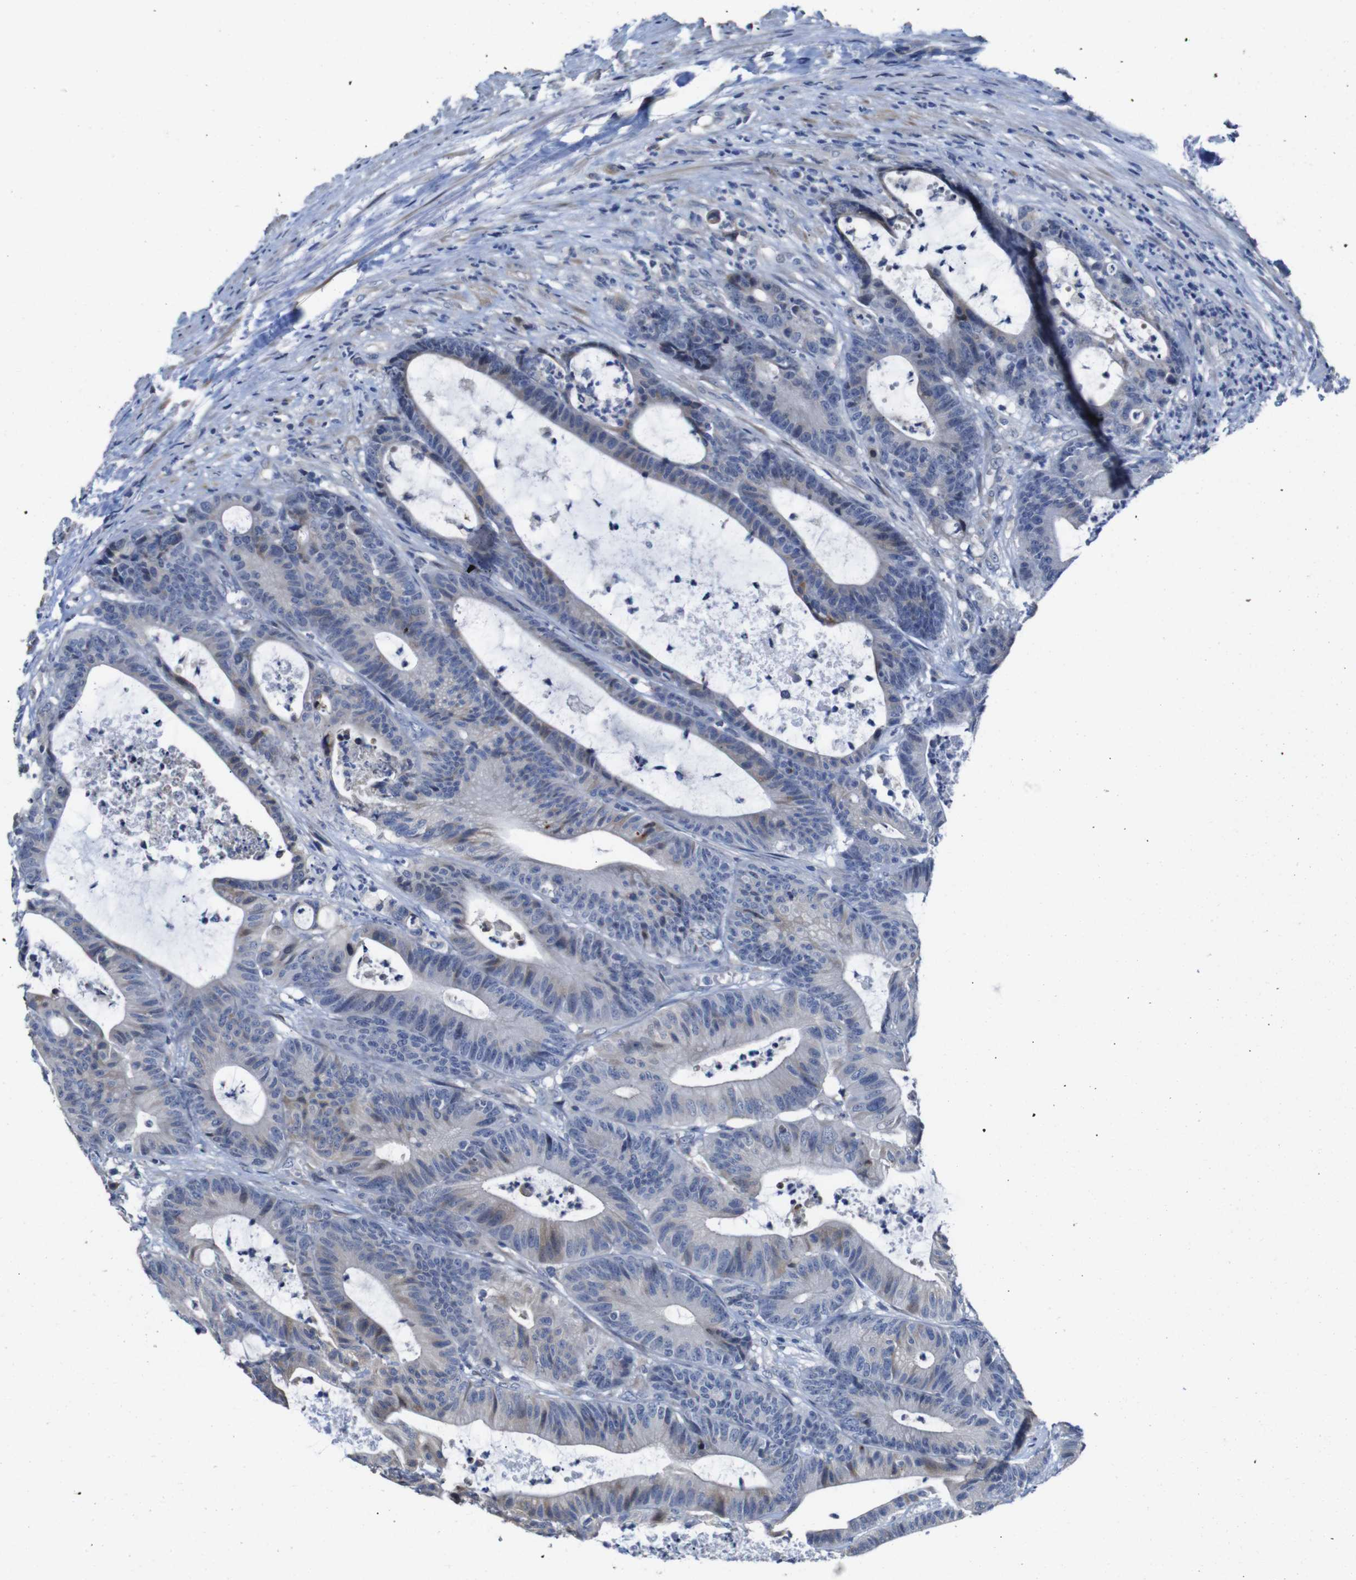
{"staining": {"intensity": "weak", "quantity": "<25%", "location": "cytoplasmic/membranous"}, "tissue": "colorectal cancer", "cell_type": "Tumor cells", "image_type": "cancer", "snomed": [{"axis": "morphology", "description": "Adenocarcinoma, NOS"}, {"axis": "topography", "description": "Colon"}], "caption": "Adenocarcinoma (colorectal) was stained to show a protein in brown. There is no significant positivity in tumor cells.", "gene": "TCEAL9", "patient": {"sex": "female", "age": 84}}